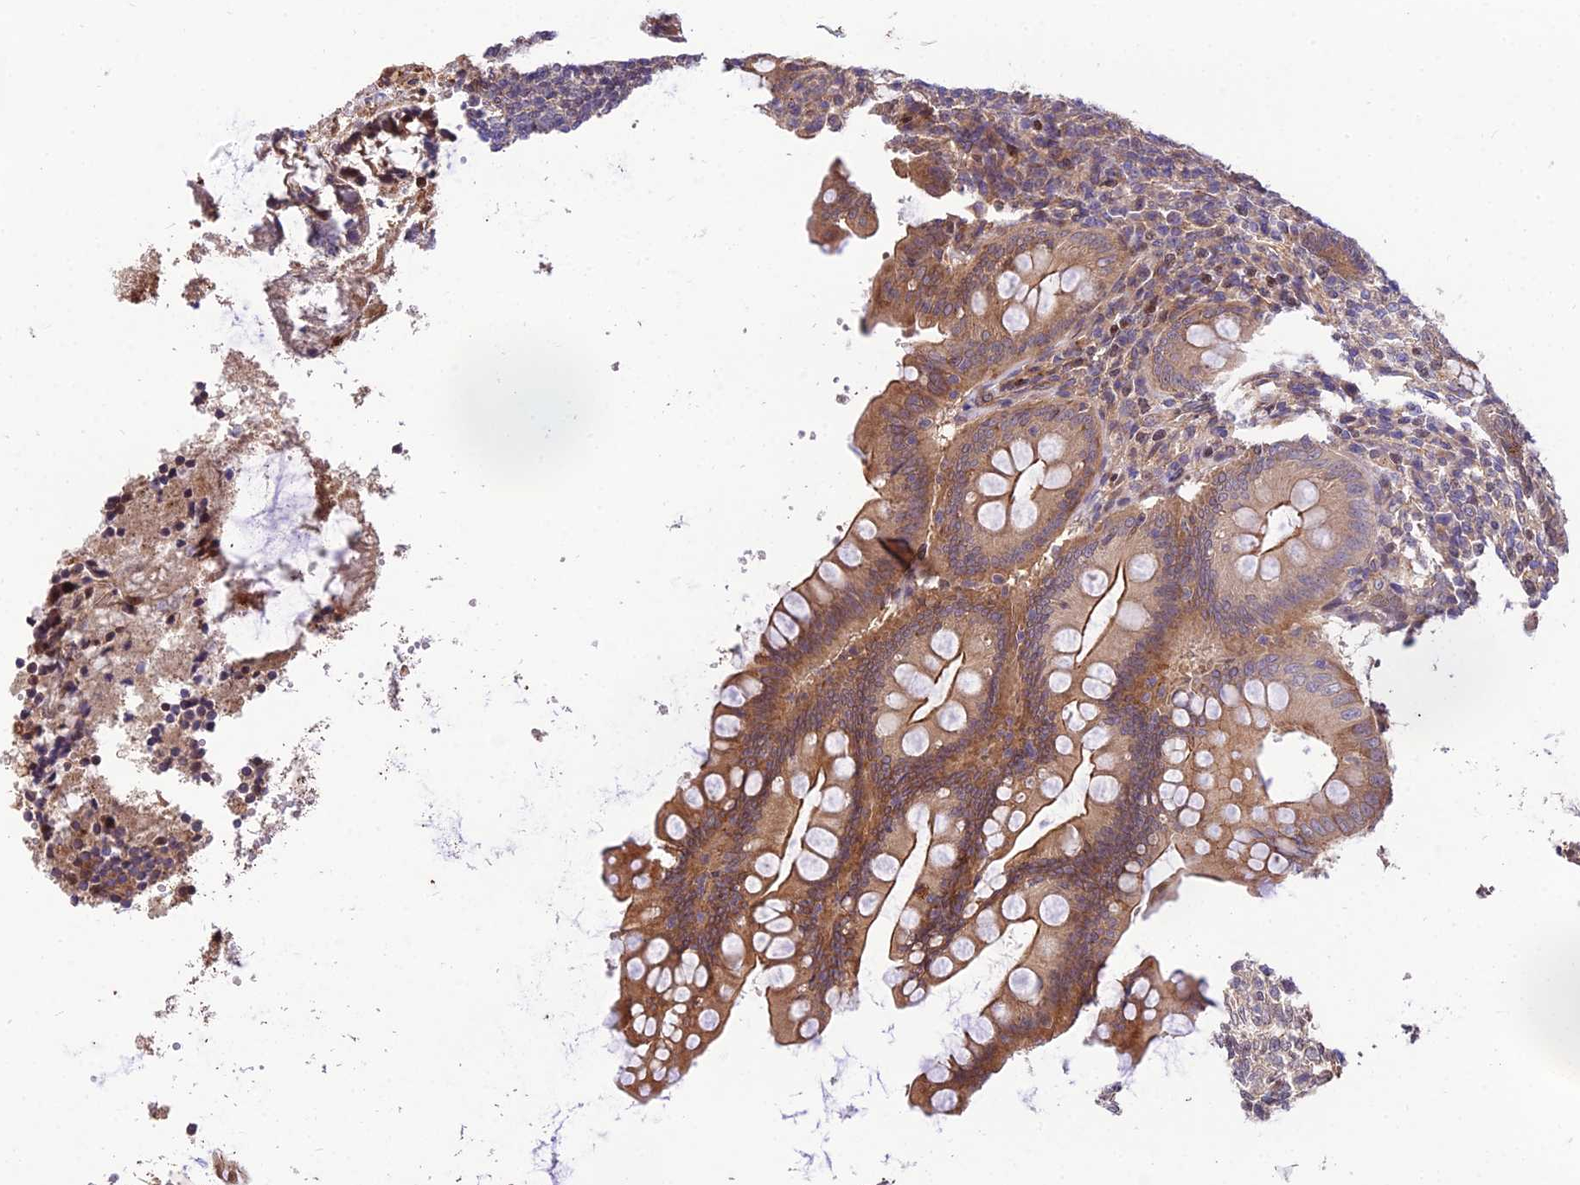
{"staining": {"intensity": "strong", "quantity": ">75%", "location": "cytoplasmic/membranous"}, "tissue": "appendix", "cell_type": "Glandular cells", "image_type": "normal", "snomed": [{"axis": "morphology", "description": "Normal tissue, NOS"}, {"axis": "topography", "description": "Appendix"}], "caption": "This is a micrograph of immunohistochemistry (IHC) staining of unremarkable appendix, which shows strong positivity in the cytoplasmic/membranous of glandular cells.", "gene": "SMG6", "patient": {"sex": "female", "age": 33}}